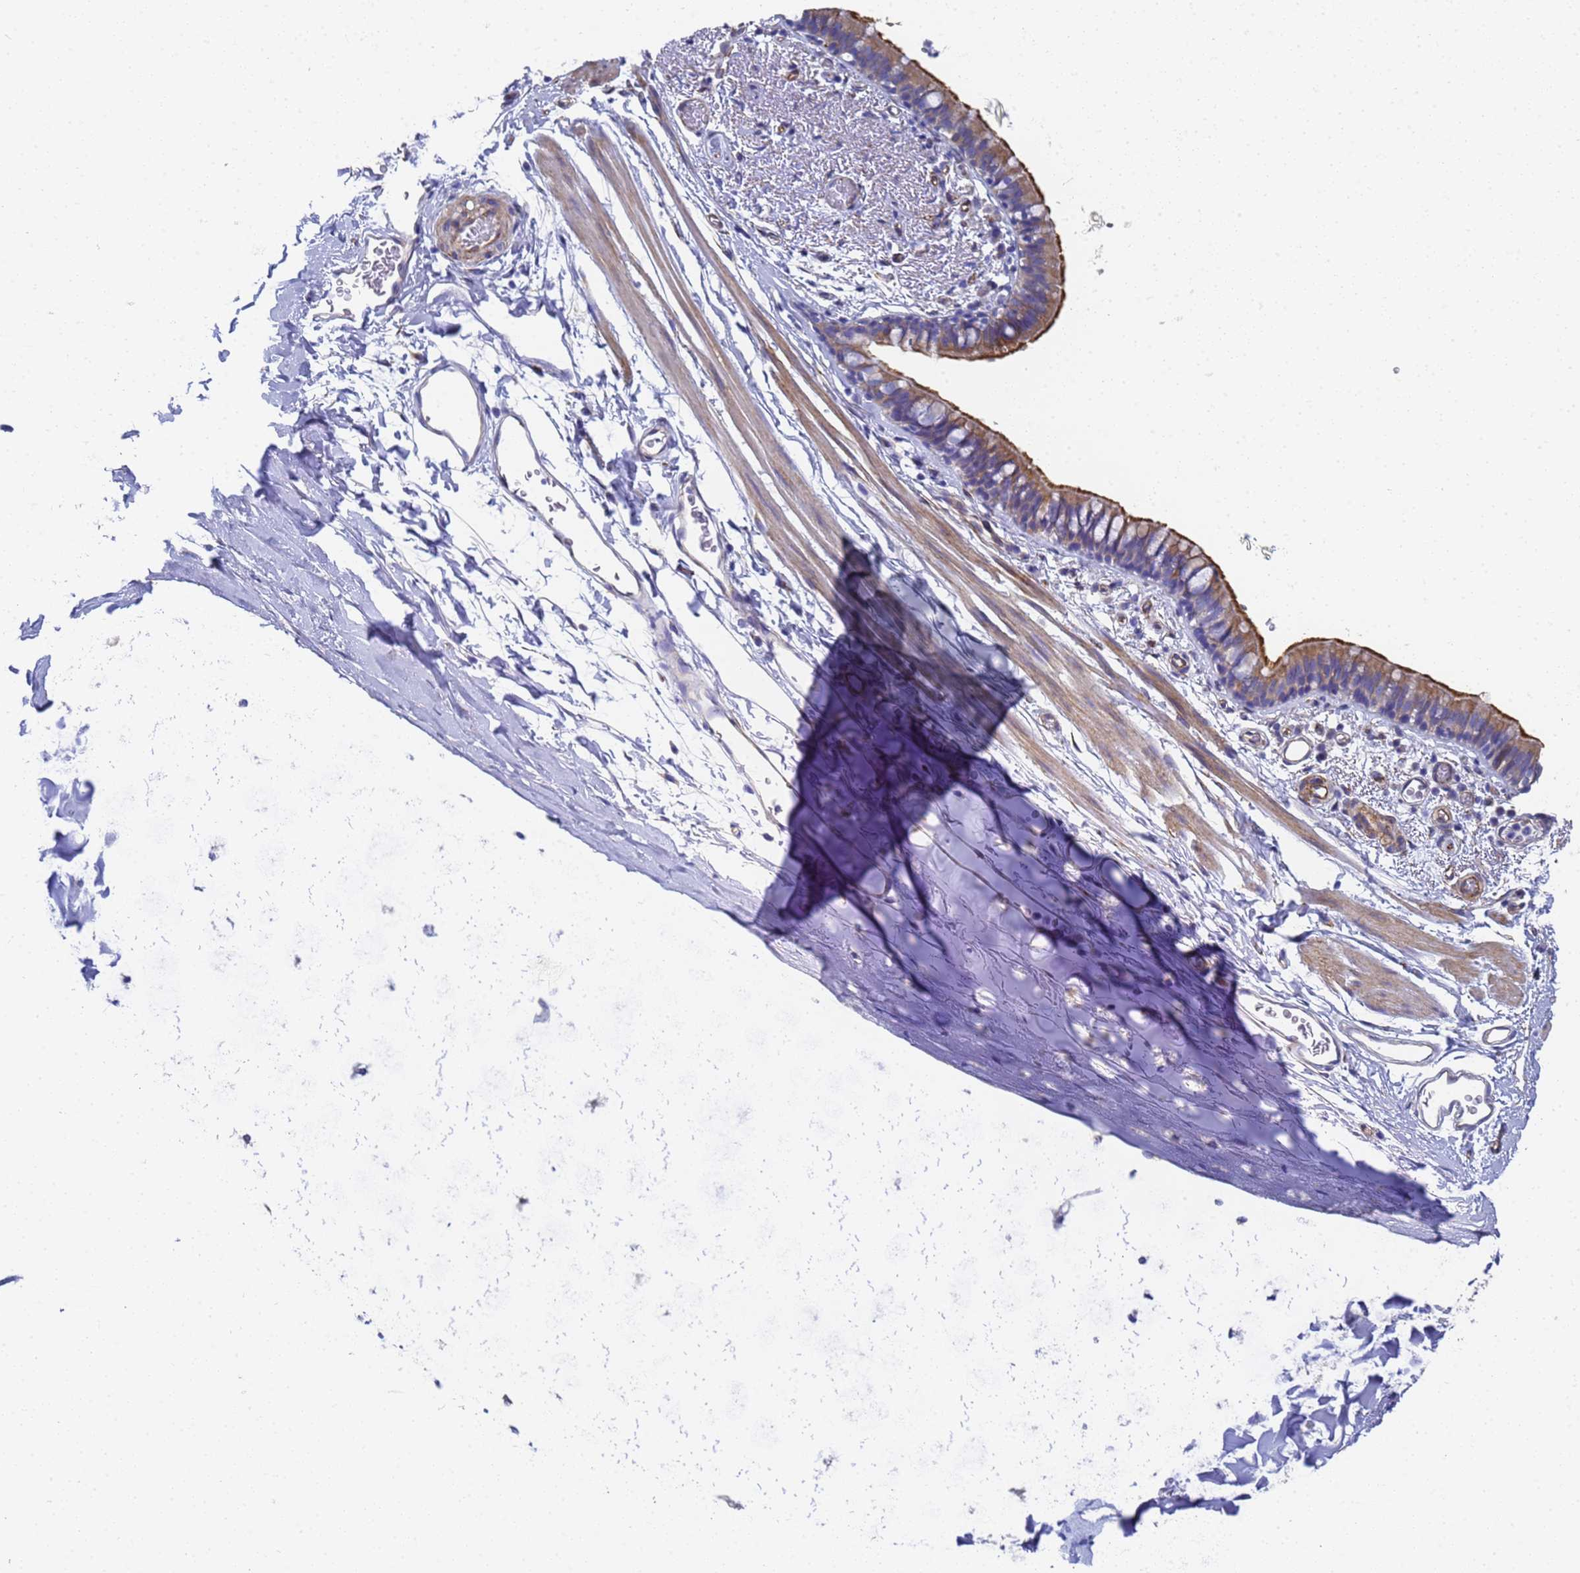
{"staining": {"intensity": "moderate", "quantity": ">75%", "location": "cytoplasmic/membranous"}, "tissue": "bronchus", "cell_type": "Respiratory epithelial cells", "image_type": "normal", "snomed": [{"axis": "morphology", "description": "Normal tissue, NOS"}, {"axis": "topography", "description": "Cartilage tissue"}, {"axis": "topography", "description": "Bronchus"}], "caption": "Immunohistochemistry photomicrograph of unremarkable bronchus: human bronchus stained using IHC demonstrates medium levels of moderate protein expression localized specifically in the cytoplasmic/membranous of respiratory epithelial cells, appearing as a cytoplasmic/membranous brown color.", "gene": "ENSG00000198211", "patient": {"sex": "female", "age": 36}}